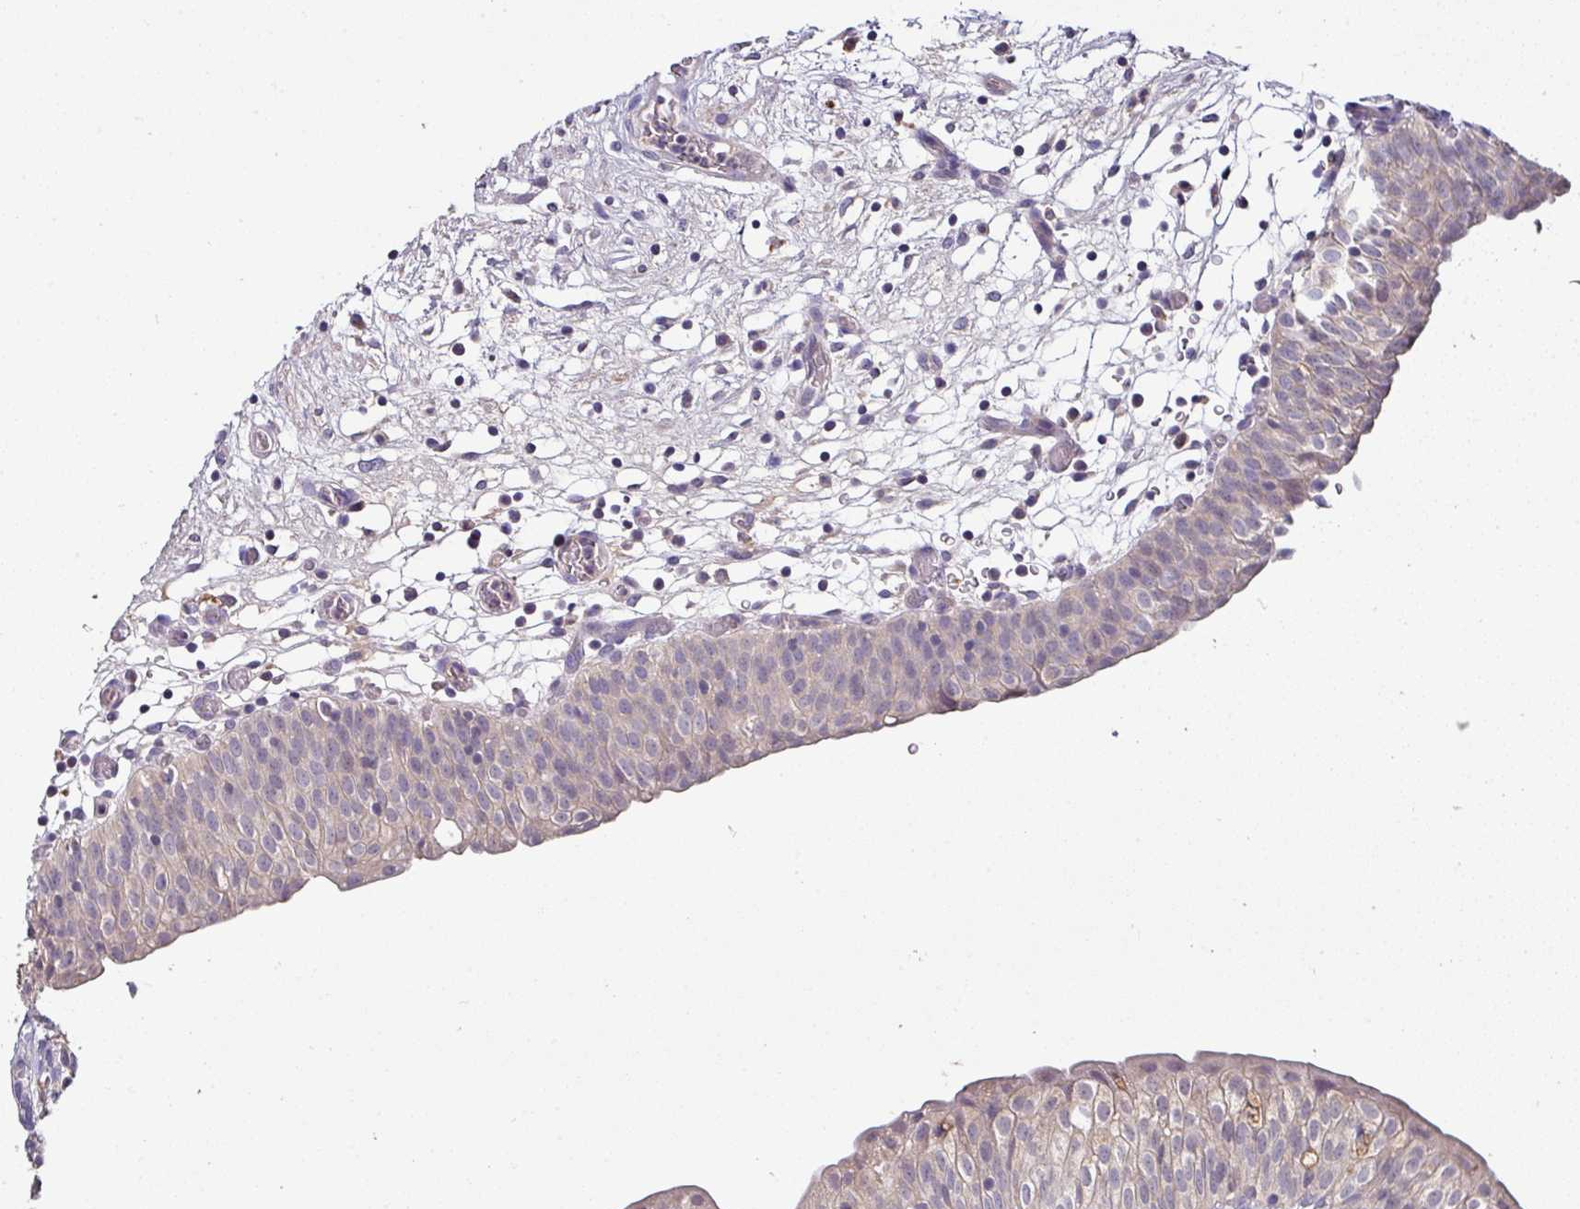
{"staining": {"intensity": "negative", "quantity": "none", "location": "none"}, "tissue": "urinary bladder", "cell_type": "Urothelial cells", "image_type": "normal", "snomed": [{"axis": "morphology", "description": "Normal tissue, NOS"}, {"axis": "topography", "description": "Urinary bladder"}], "caption": "Immunohistochemistry (IHC) image of unremarkable urinary bladder: urinary bladder stained with DAB shows no significant protein positivity in urothelial cells.", "gene": "AEBP2", "patient": {"sex": "male", "age": 55}}